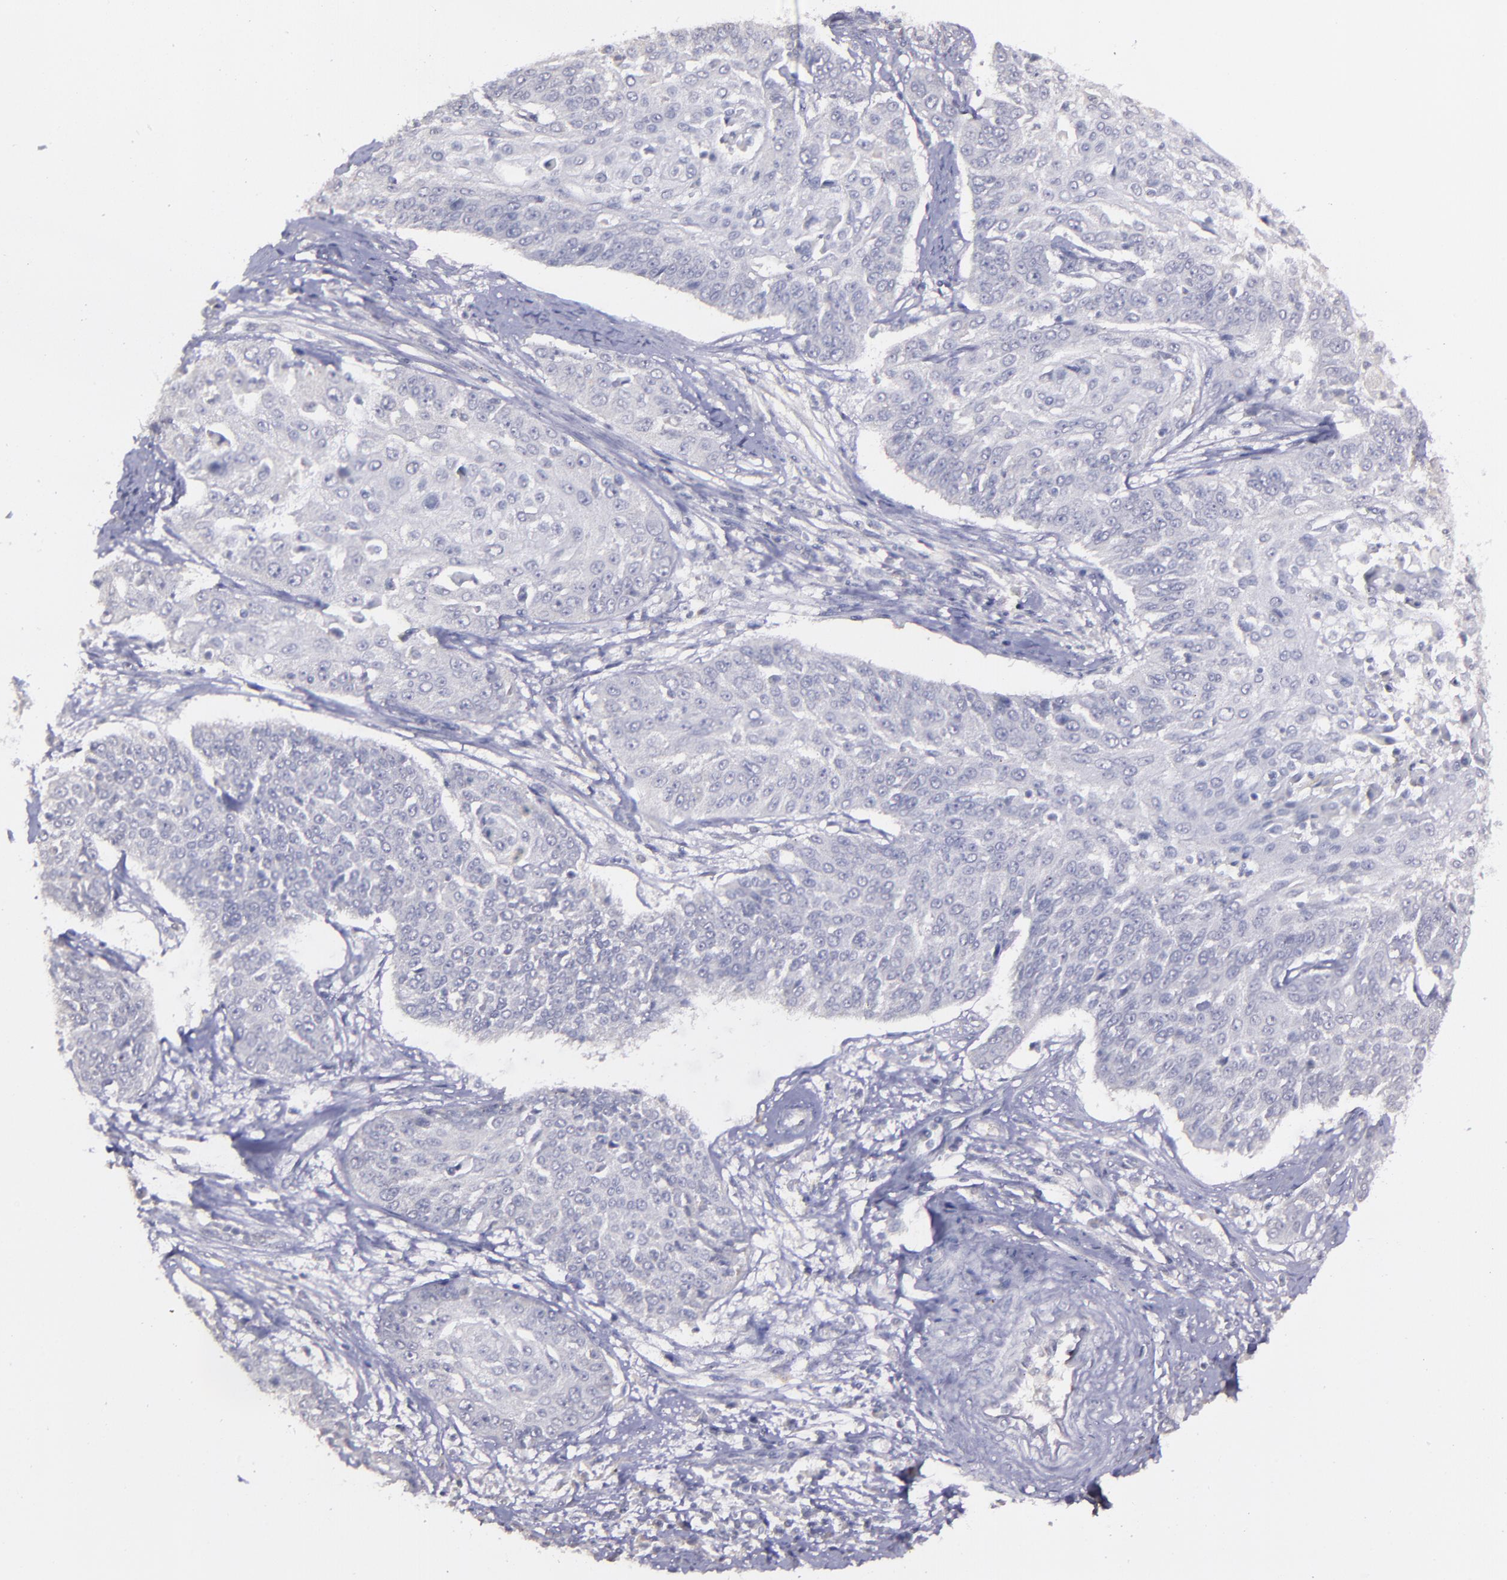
{"staining": {"intensity": "negative", "quantity": "none", "location": "none"}, "tissue": "cervical cancer", "cell_type": "Tumor cells", "image_type": "cancer", "snomed": [{"axis": "morphology", "description": "Squamous cell carcinoma, NOS"}, {"axis": "topography", "description": "Cervix"}], "caption": "Cervical squamous cell carcinoma stained for a protein using immunohistochemistry (IHC) shows no expression tumor cells.", "gene": "MASP1", "patient": {"sex": "female", "age": 64}}